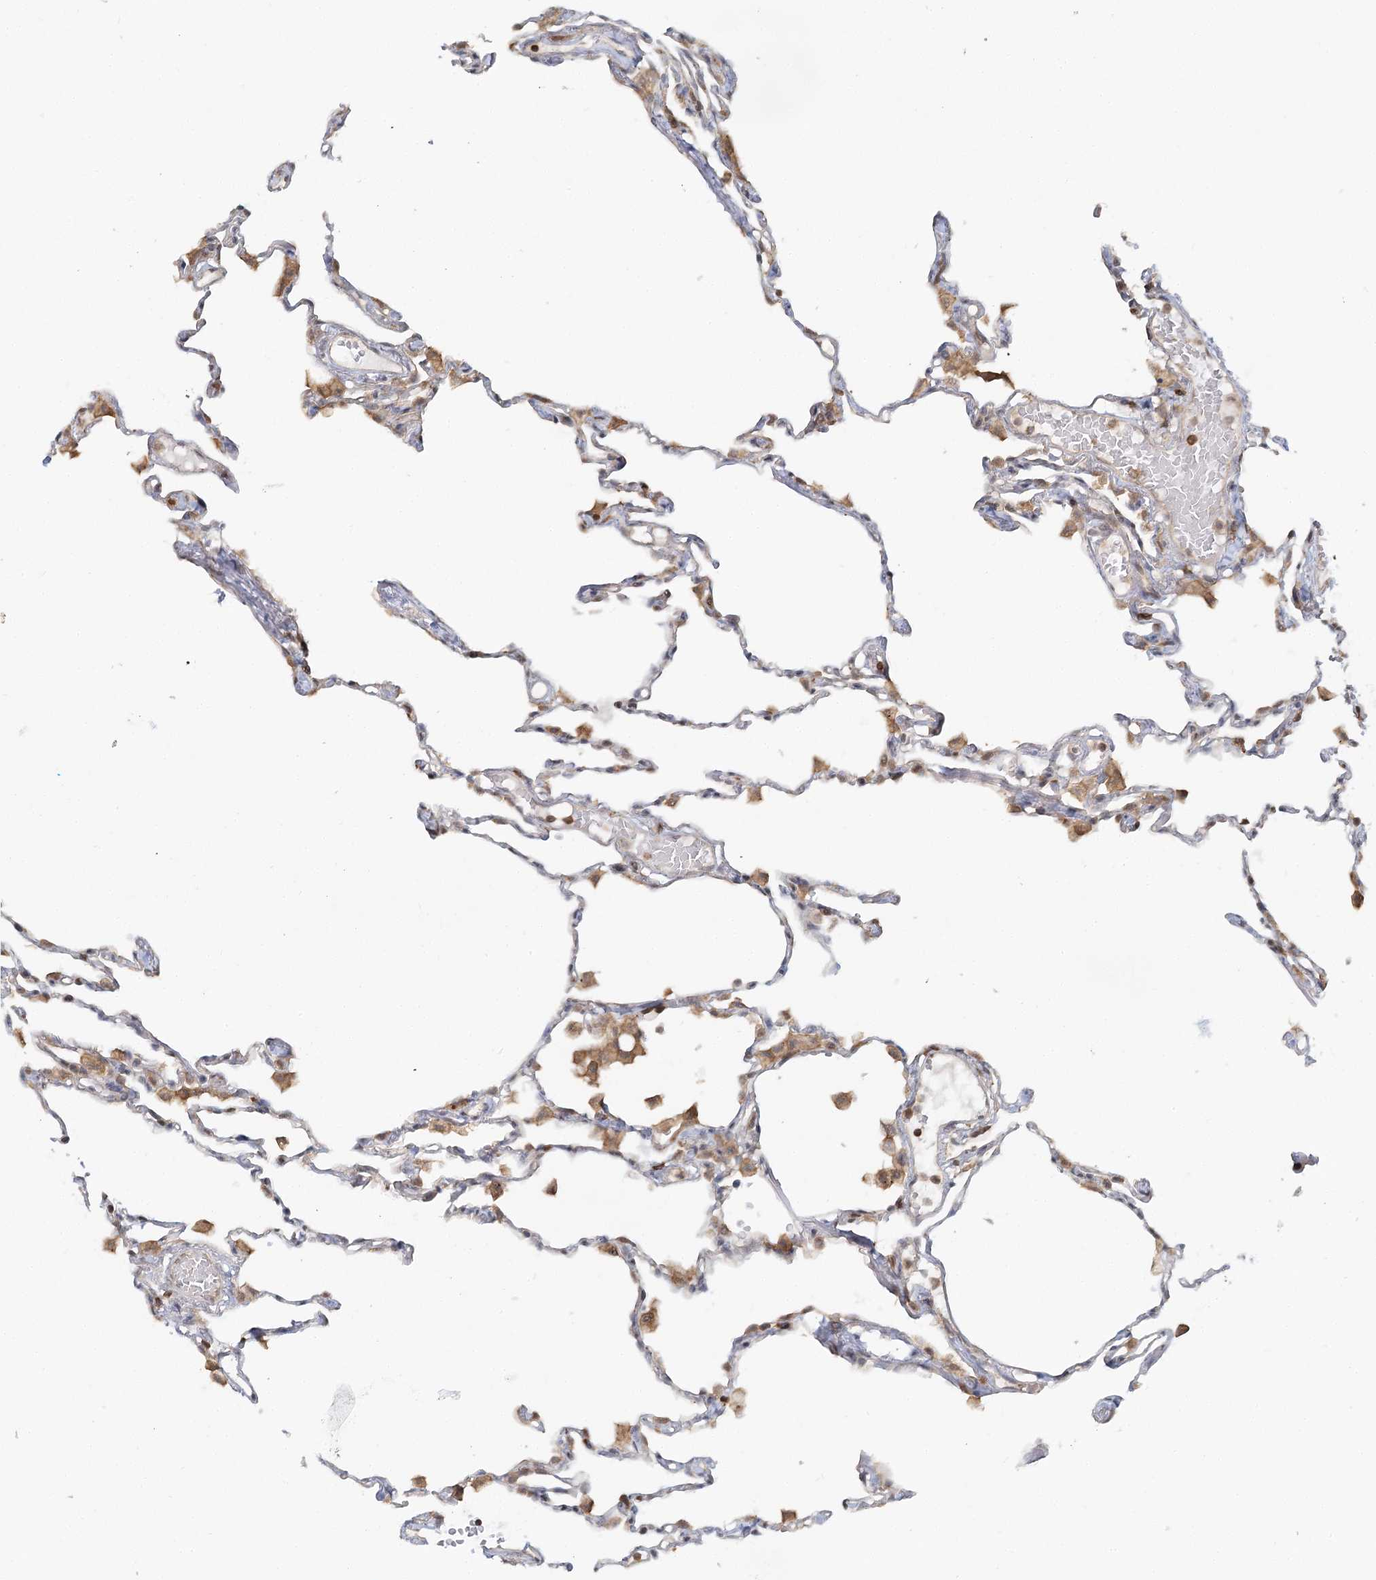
{"staining": {"intensity": "moderate", "quantity": "<25%", "location": "cytoplasmic/membranous"}, "tissue": "lung", "cell_type": "Alveolar cells", "image_type": "normal", "snomed": [{"axis": "morphology", "description": "Normal tissue, NOS"}, {"axis": "topography", "description": "Lung"}], "caption": "High-magnification brightfield microscopy of normal lung stained with DAB (brown) and counterstained with hematoxylin (blue). alveolar cells exhibit moderate cytoplasmic/membranous staining is identified in about<25% of cells. (DAB IHC, brown staining for protein, blue staining for nuclei).", "gene": "FAM120B", "patient": {"sex": "female", "age": 49}}